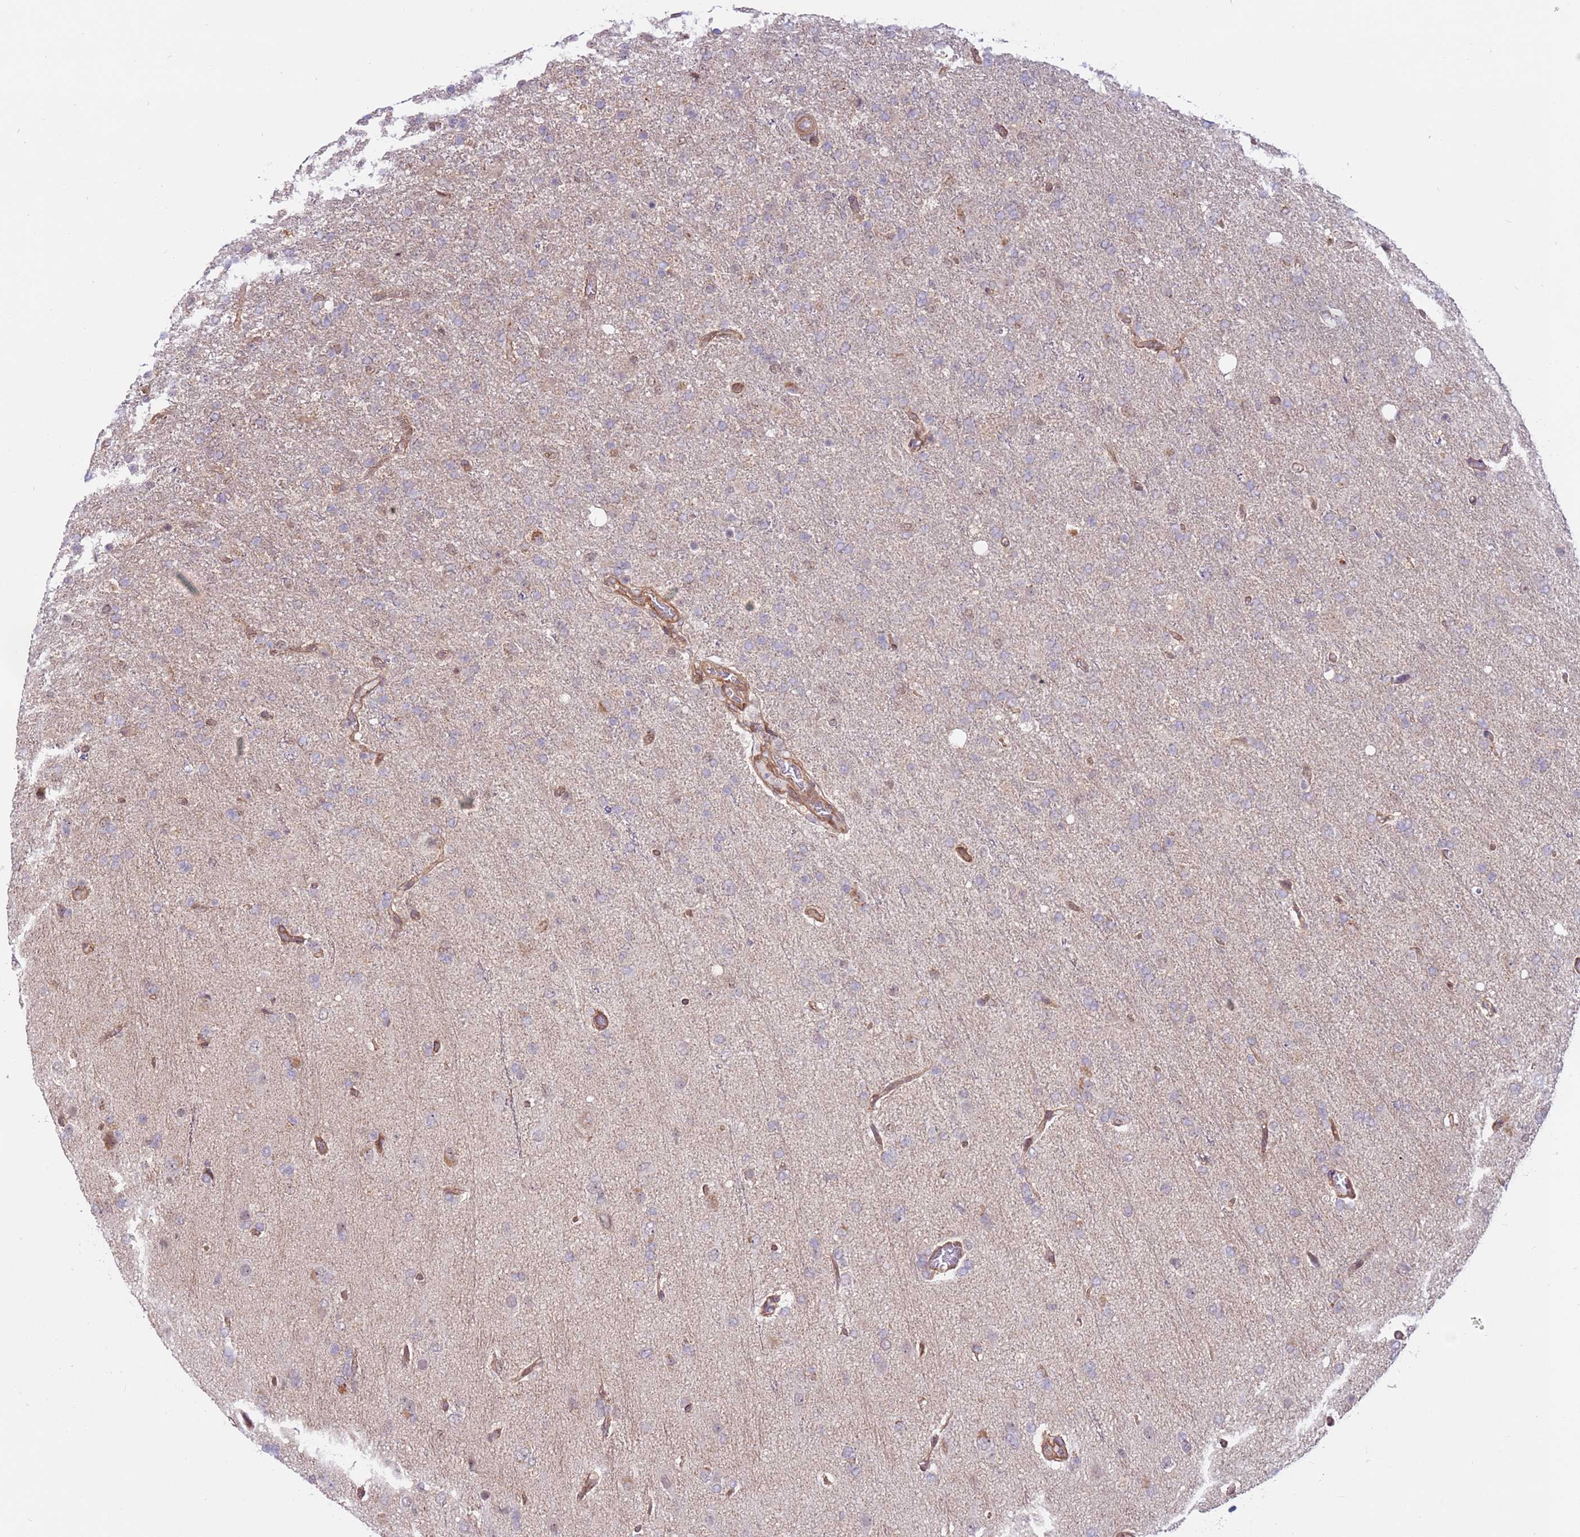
{"staining": {"intensity": "weak", "quantity": "<25%", "location": "cytoplasmic/membranous"}, "tissue": "glioma", "cell_type": "Tumor cells", "image_type": "cancer", "snomed": [{"axis": "morphology", "description": "Glioma, malignant, High grade"}, {"axis": "topography", "description": "Brain"}], "caption": "Tumor cells are negative for brown protein staining in glioma.", "gene": "DCAF4", "patient": {"sex": "female", "age": 74}}